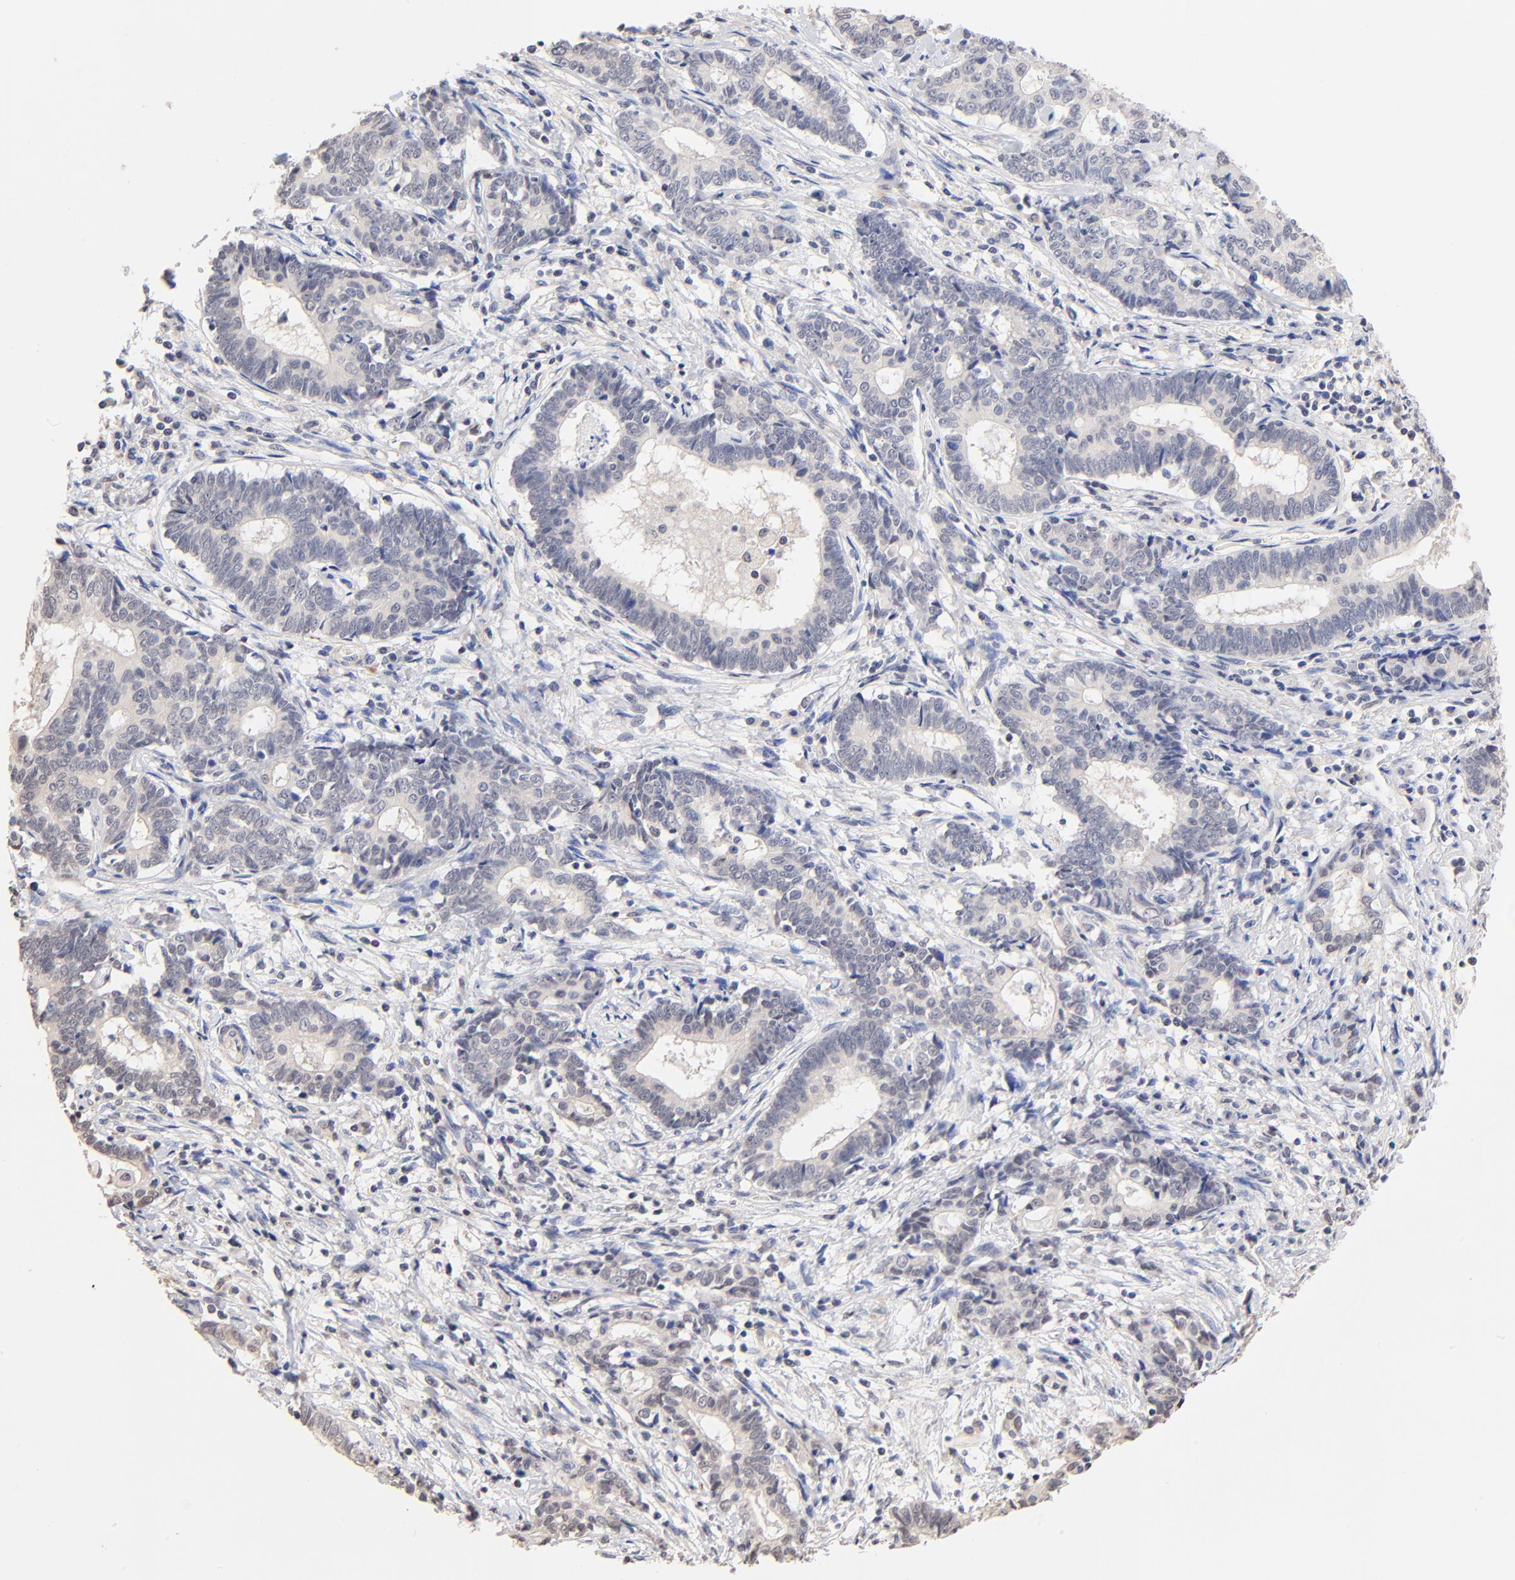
{"staining": {"intensity": "negative", "quantity": "none", "location": "none"}, "tissue": "liver cancer", "cell_type": "Tumor cells", "image_type": "cancer", "snomed": [{"axis": "morphology", "description": "Cholangiocarcinoma"}, {"axis": "topography", "description": "Liver"}], "caption": "Tumor cells show no significant positivity in liver cancer.", "gene": "RIBC2", "patient": {"sex": "male", "age": 57}}